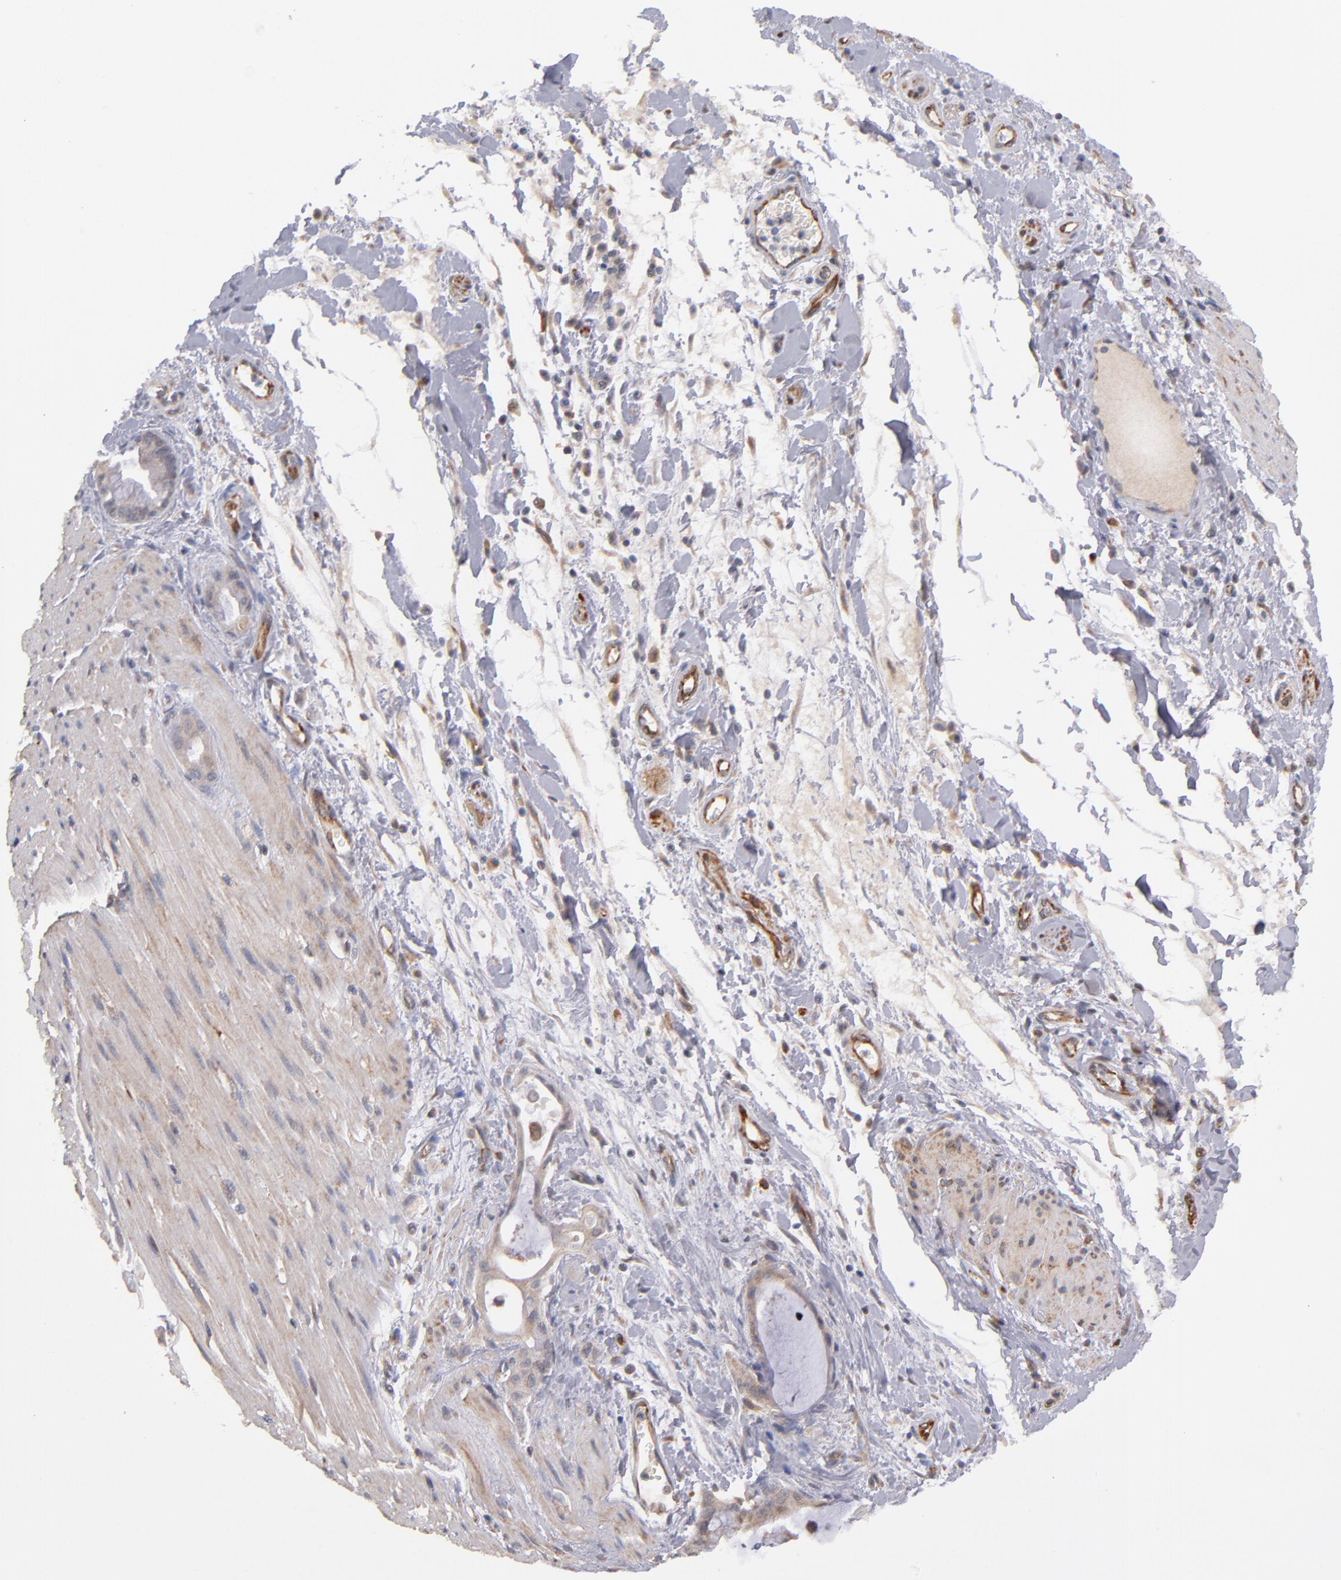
{"staining": {"intensity": "moderate", "quantity": ">75%", "location": "cytoplasmic/membranous"}, "tissue": "pancreatic cancer", "cell_type": "Tumor cells", "image_type": "cancer", "snomed": [{"axis": "morphology", "description": "Adenocarcinoma, NOS"}, {"axis": "topography", "description": "Pancreas"}], "caption": "Brown immunohistochemical staining in pancreatic cancer (adenocarcinoma) shows moderate cytoplasmic/membranous expression in about >75% of tumor cells. Using DAB (brown) and hematoxylin (blue) stains, captured at high magnification using brightfield microscopy.", "gene": "GMFG", "patient": {"sex": "male", "age": 59}}